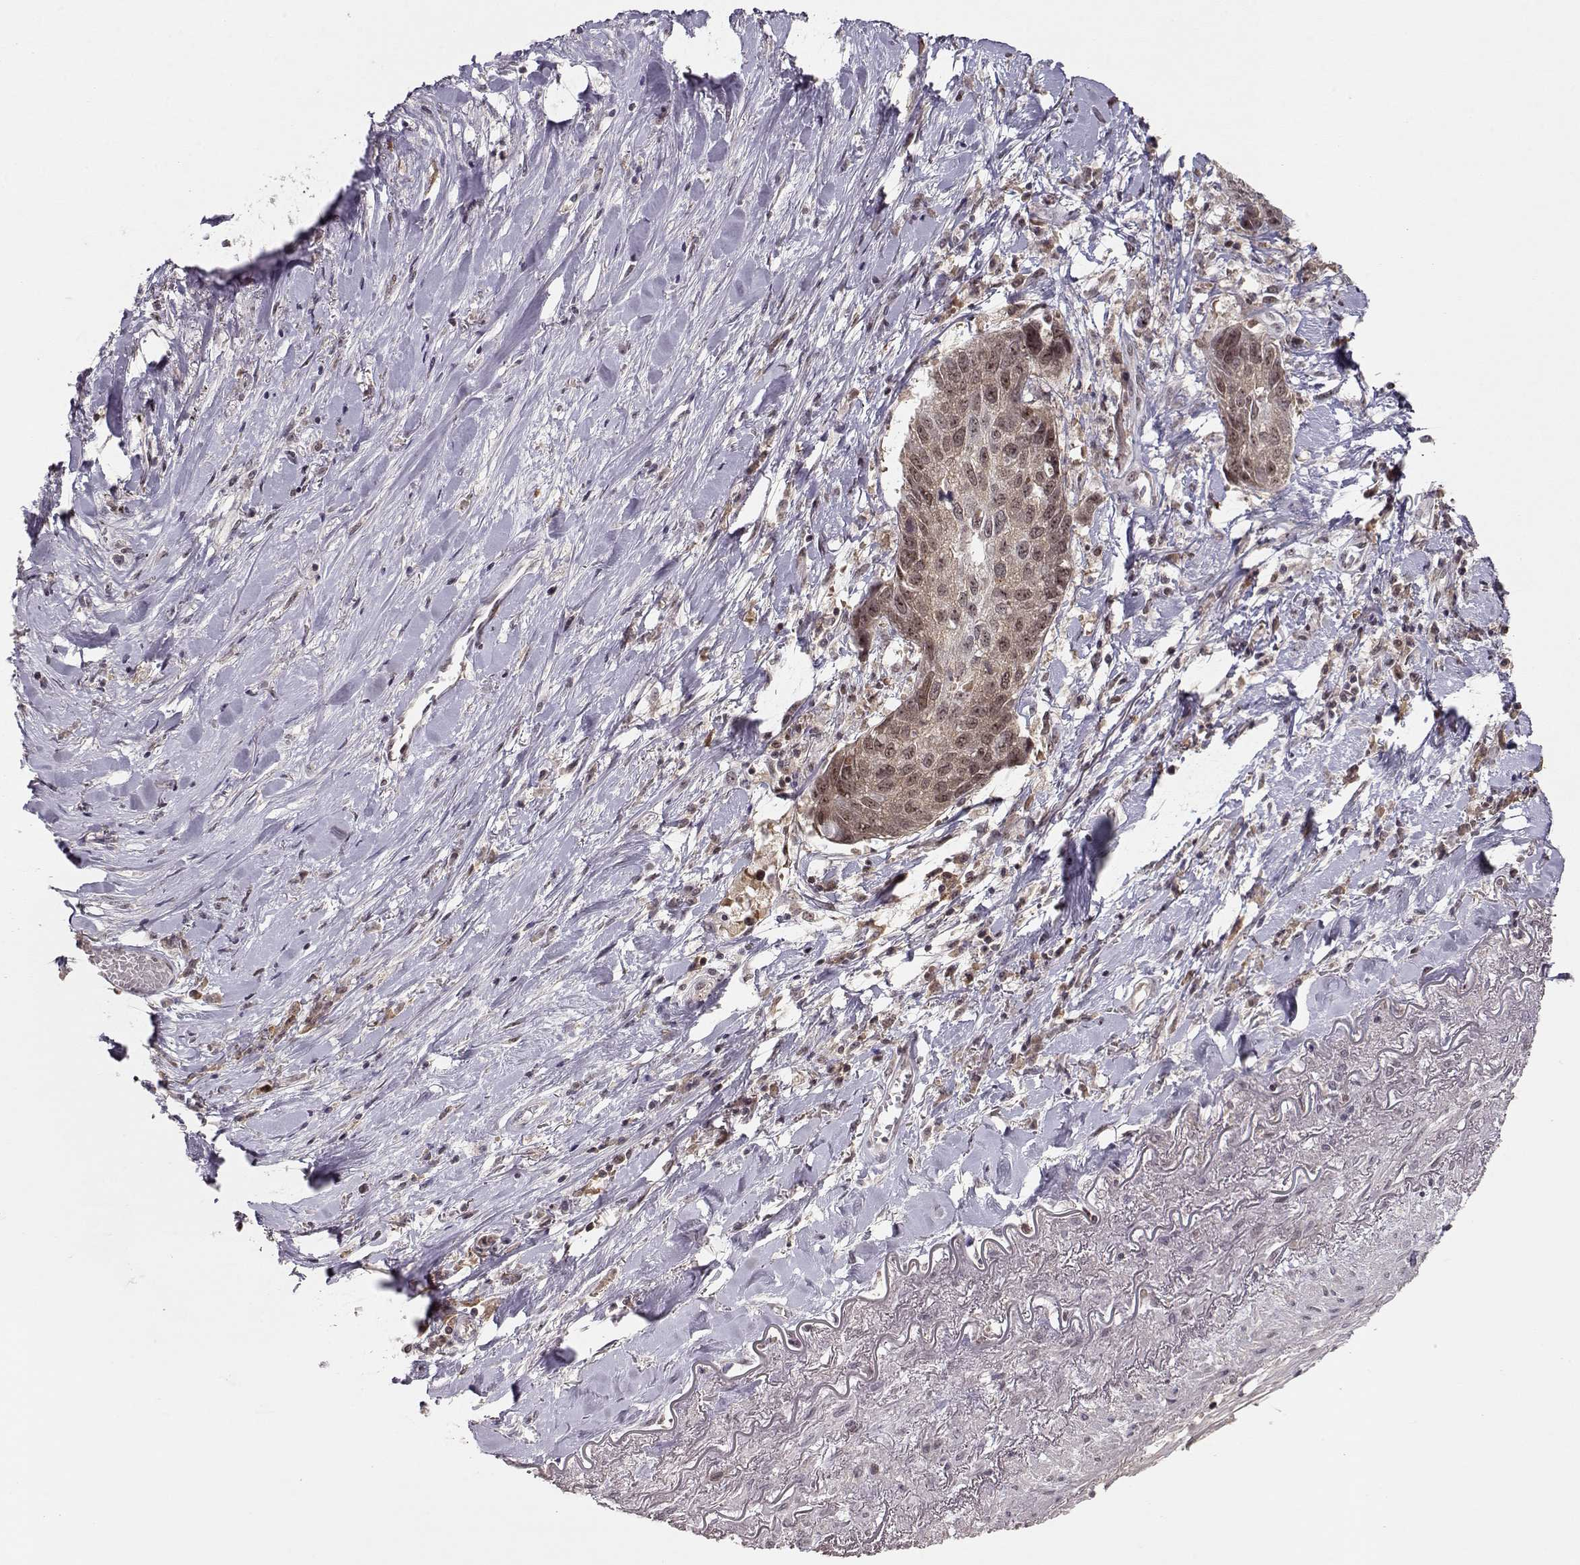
{"staining": {"intensity": "weak", "quantity": "25%-75%", "location": "nuclear"}, "tissue": "lung cancer", "cell_type": "Tumor cells", "image_type": "cancer", "snomed": [{"axis": "morphology", "description": "Squamous cell carcinoma, NOS"}, {"axis": "topography", "description": "Lung"}], "caption": "Tumor cells display weak nuclear expression in approximately 25%-75% of cells in lung cancer. Nuclei are stained in blue.", "gene": "CSNK2A1", "patient": {"sex": "male", "age": 73}}